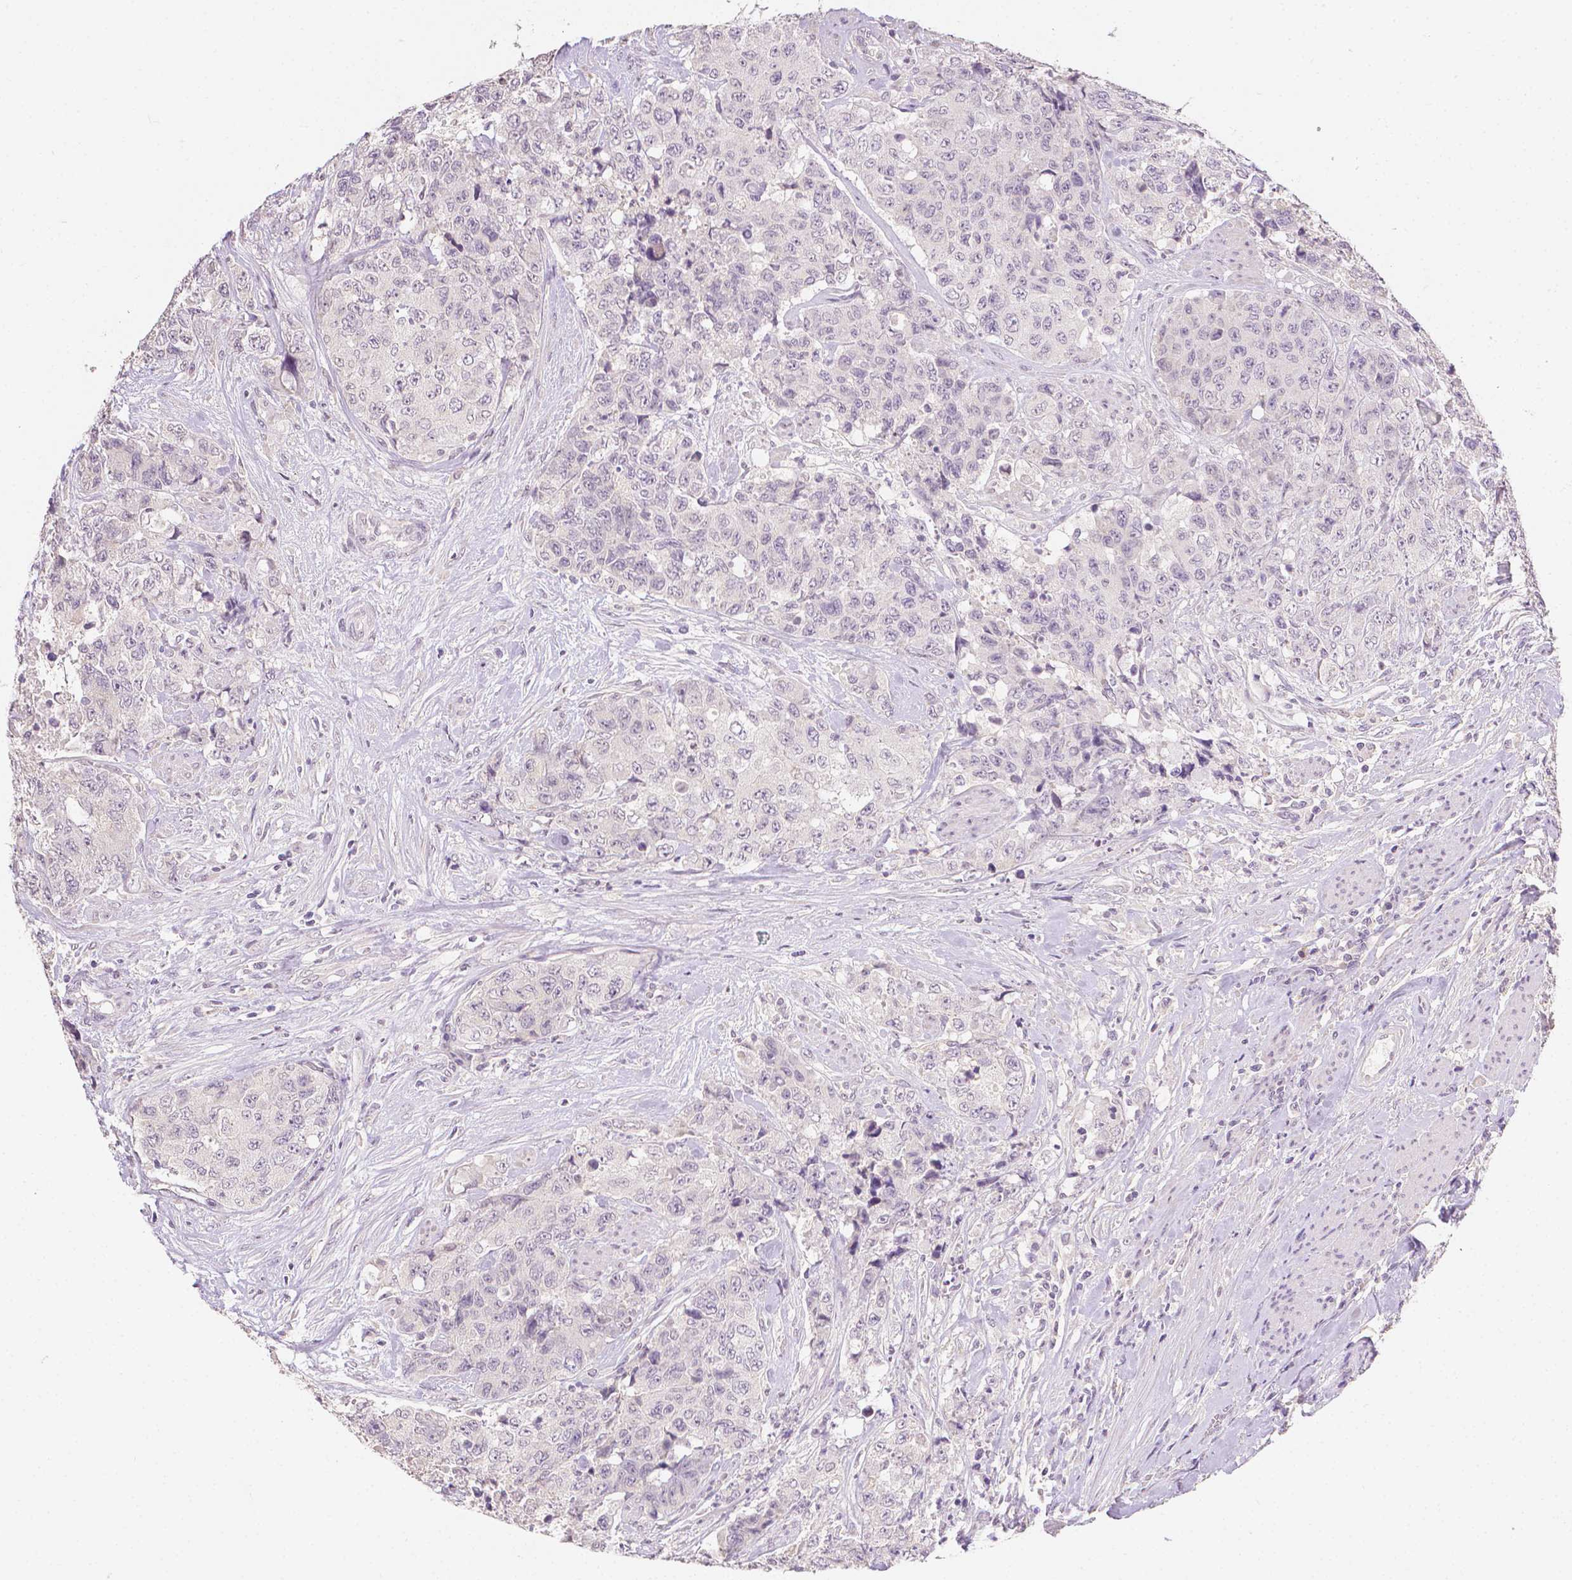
{"staining": {"intensity": "negative", "quantity": "none", "location": "none"}, "tissue": "urothelial cancer", "cell_type": "Tumor cells", "image_type": "cancer", "snomed": [{"axis": "morphology", "description": "Urothelial carcinoma, High grade"}, {"axis": "topography", "description": "Urinary bladder"}], "caption": "DAB (3,3'-diaminobenzidine) immunohistochemical staining of human urothelial cancer displays no significant positivity in tumor cells. Brightfield microscopy of immunohistochemistry (IHC) stained with DAB (brown) and hematoxylin (blue), captured at high magnification.", "gene": "TGM1", "patient": {"sex": "female", "age": 78}}